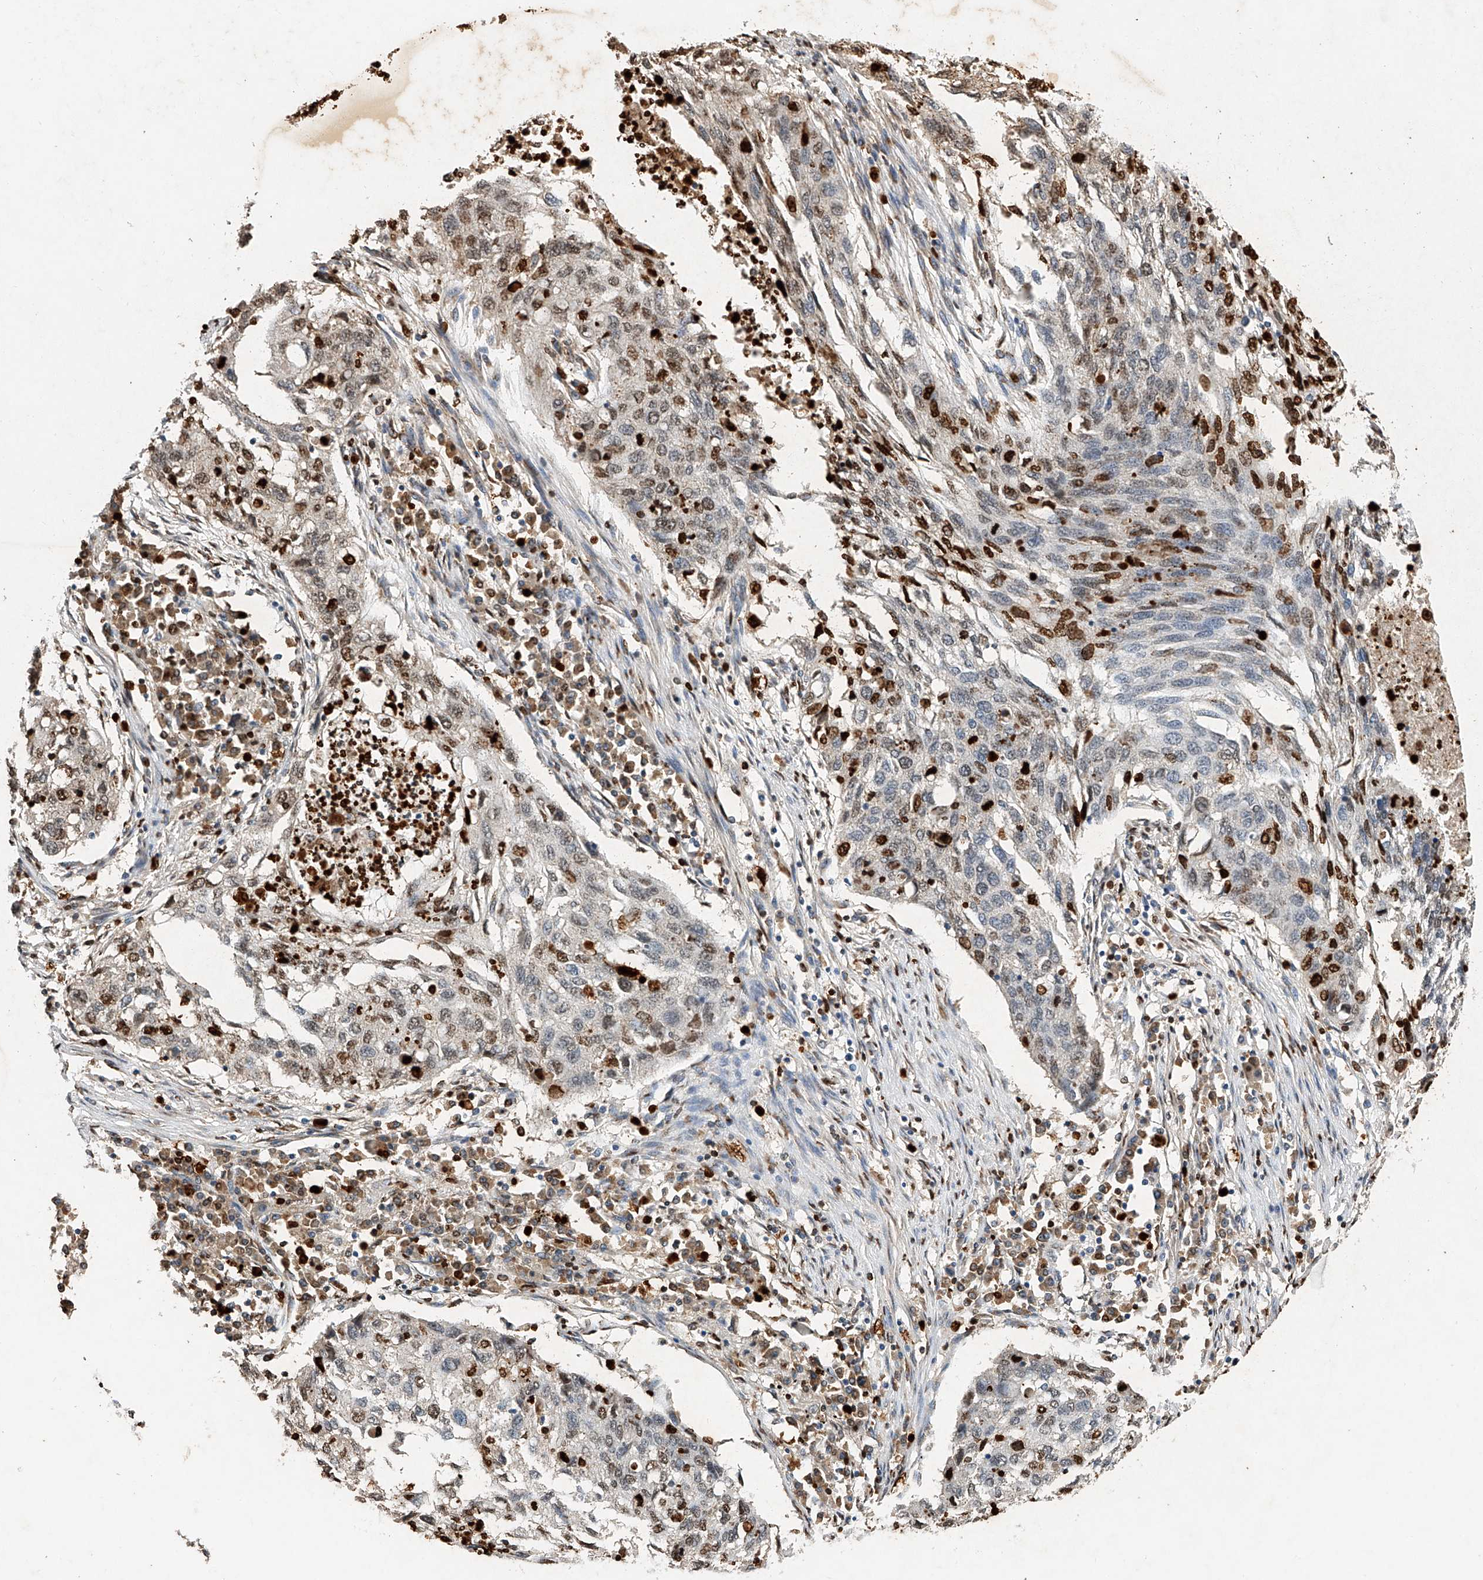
{"staining": {"intensity": "moderate", "quantity": "25%-75%", "location": "nuclear"}, "tissue": "lung cancer", "cell_type": "Tumor cells", "image_type": "cancer", "snomed": [{"axis": "morphology", "description": "Squamous cell carcinoma, NOS"}, {"axis": "topography", "description": "Lung"}], "caption": "Human lung squamous cell carcinoma stained with a protein marker displays moderate staining in tumor cells.", "gene": "CTDP1", "patient": {"sex": "female", "age": 63}}